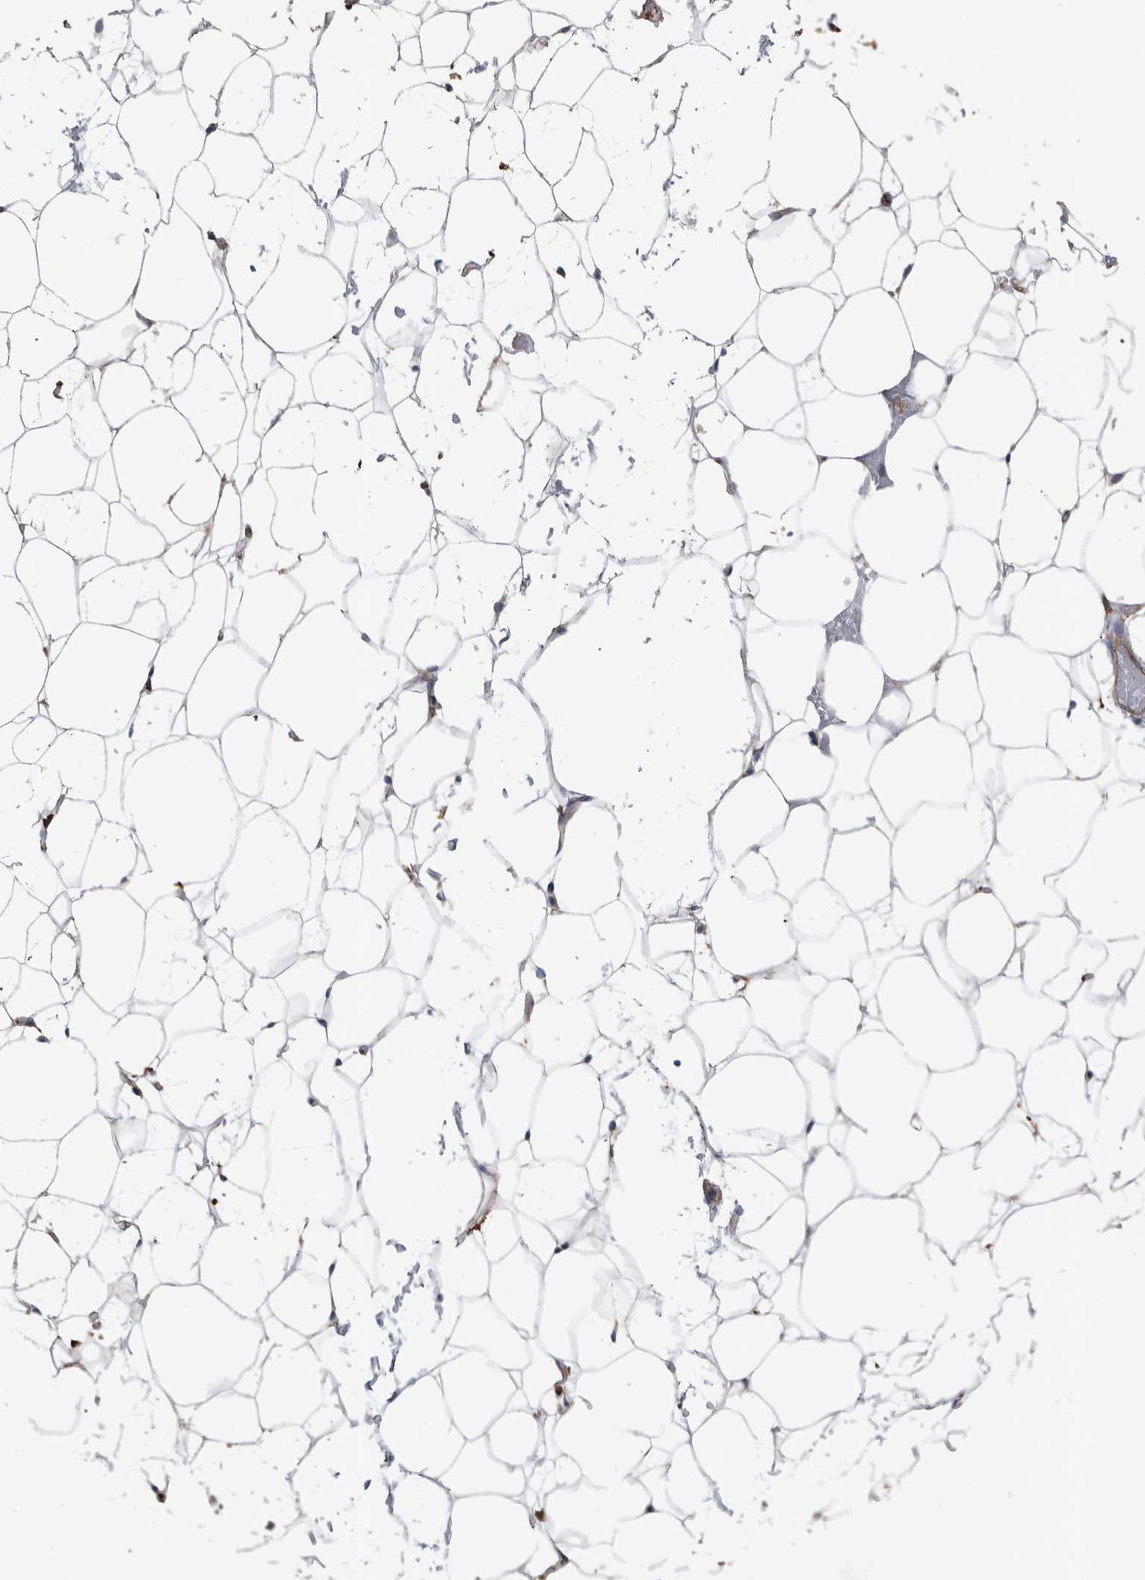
{"staining": {"intensity": "negative", "quantity": "none", "location": "none"}, "tissue": "adipose tissue", "cell_type": "Adipocytes", "image_type": "normal", "snomed": [{"axis": "morphology", "description": "Normal tissue, NOS"}, {"axis": "topography", "description": "Breast"}, {"axis": "topography", "description": "Soft tissue"}], "caption": "This is an IHC micrograph of normal adipose tissue. There is no staining in adipocytes.", "gene": "SDCBP", "patient": {"sex": "female", "age": 75}}